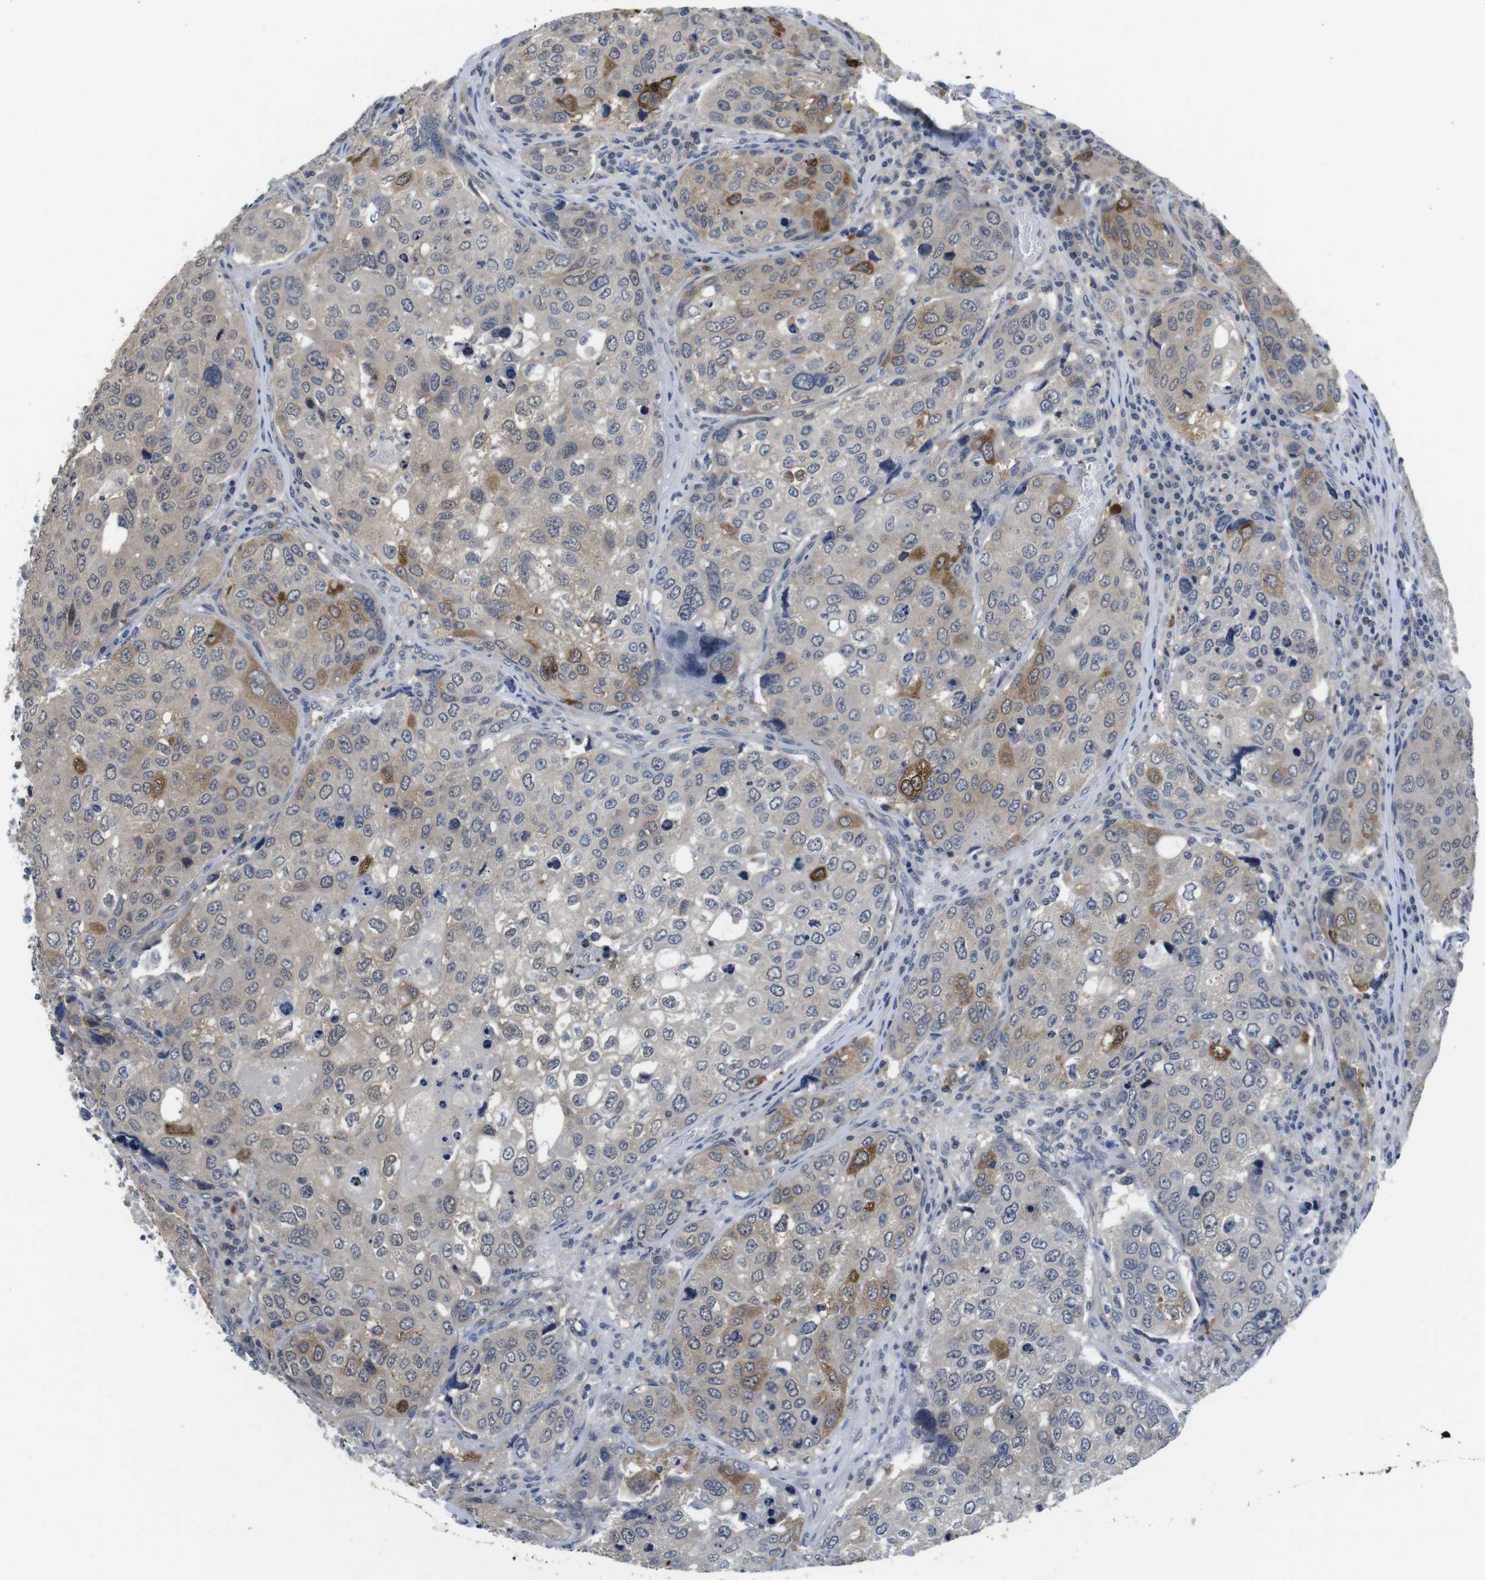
{"staining": {"intensity": "moderate", "quantity": "<25%", "location": "cytoplasmic/membranous"}, "tissue": "urothelial cancer", "cell_type": "Tumor cells", "image_type": "cancer", "snomed": [{"axis": "morphology", "description": "Urothelial carcinoma, High grade"}, {"axis": "topography", "description": "Lymph node"}, {"axis": "topography", "description": "Urinary bladder"}], "caption": "IHC of urothelial carcinoma (high-grade) reveals low levels of moderate cytoplasmic/membranous staining in about <25% of tumor cells. (IHC, brightfield microscopy, high magnification).", "gene": "FADD", "patient": {"sex": "male", "age": 51}}